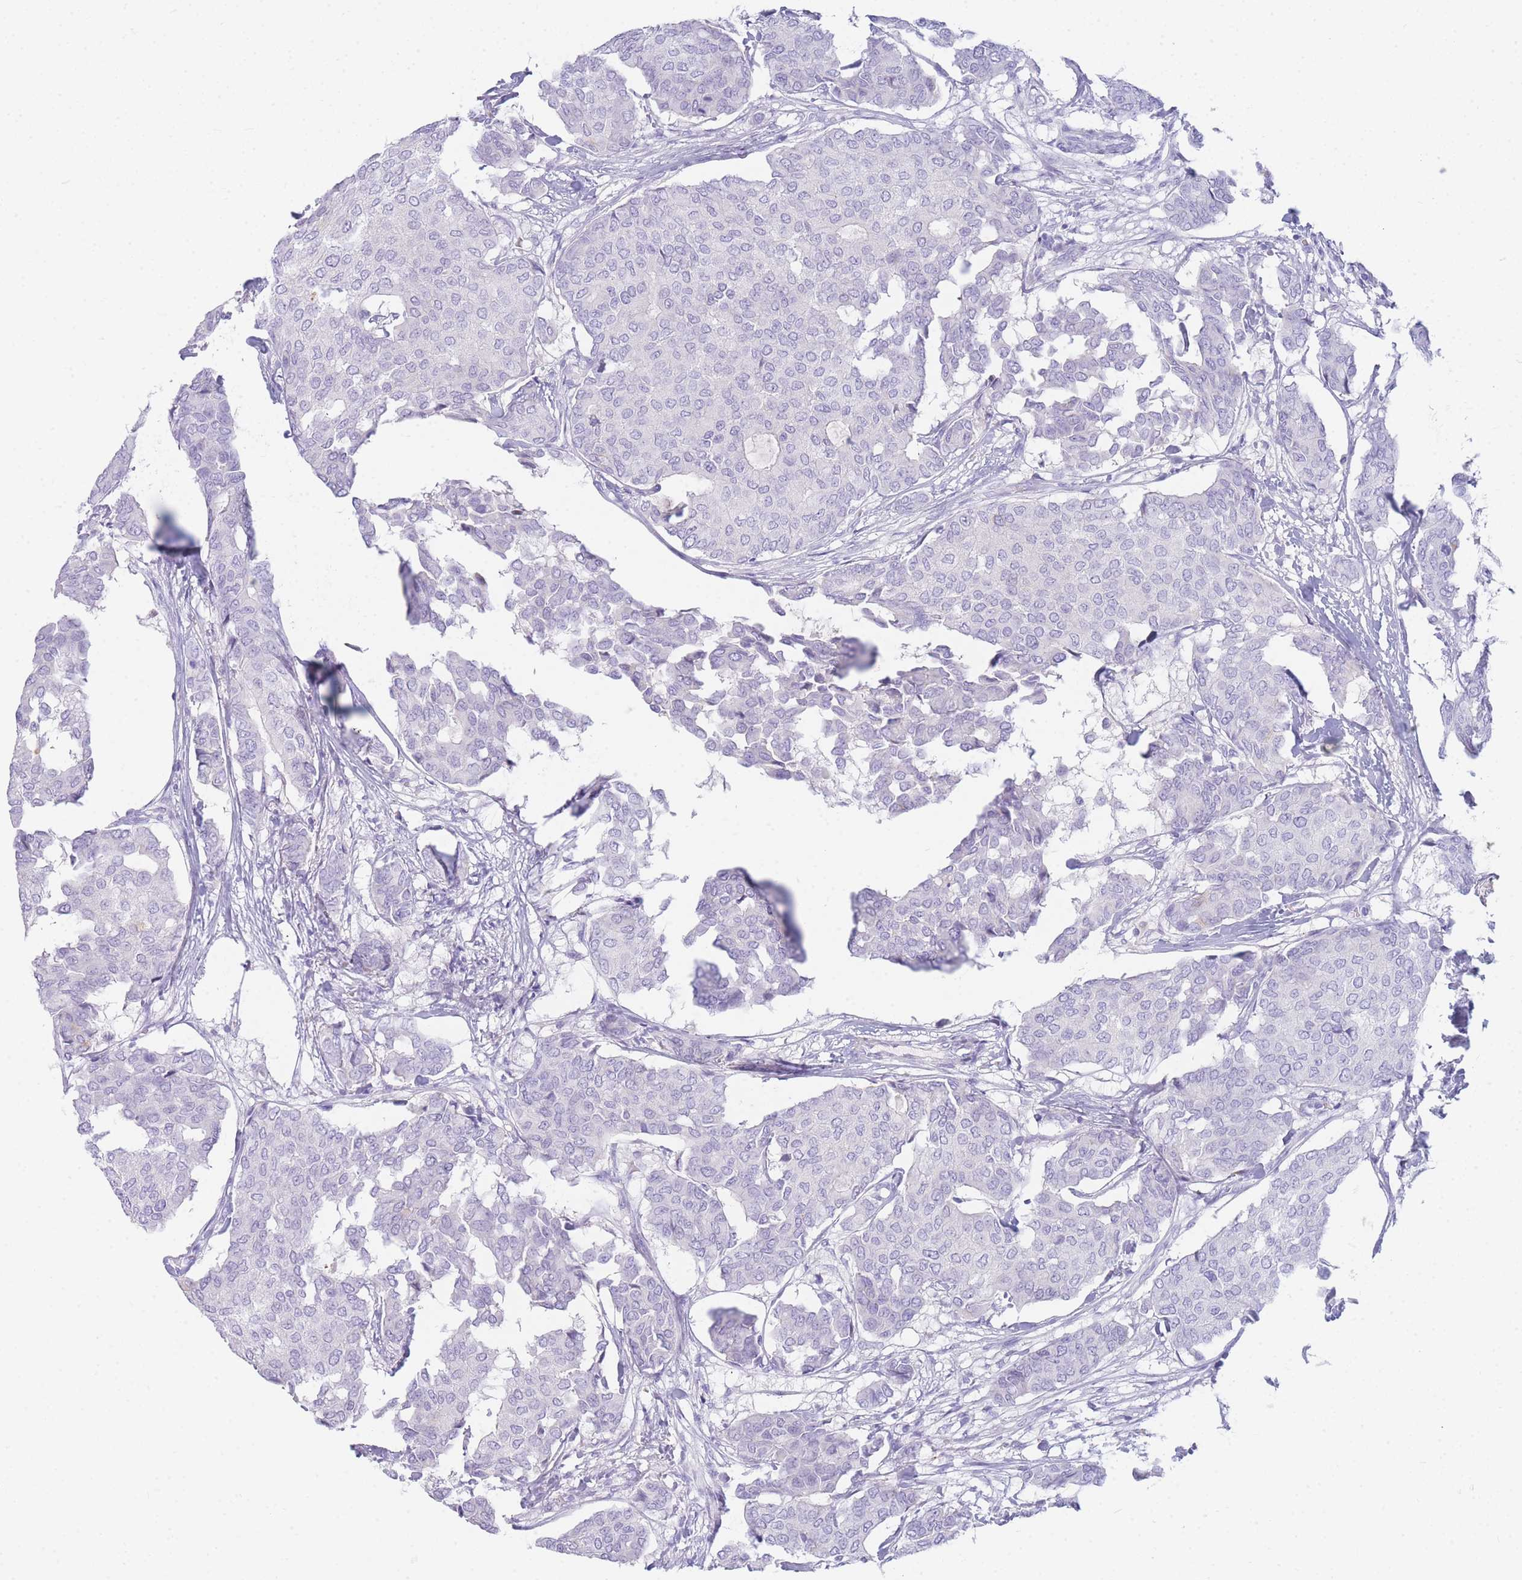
{"staining": {"intensity": "negative", "quantity": "none", "location": "none"}, "tissue": "breast cancer", "cell_type": "Tumor cells", "image_type": "cancer", "snomed": [{"axis": "morphology", "description": "Duct carcinoma"}, {"axis": "topography", "description": "Breast"}], "caption": "IHC histopathology image of breast cancer (invasive ductal carcinoma) stained for a protein (brown), which shows no expression in tumor cells.", "gene": "NKX1-2", "patient": {"sex": "female", "age": 75}}